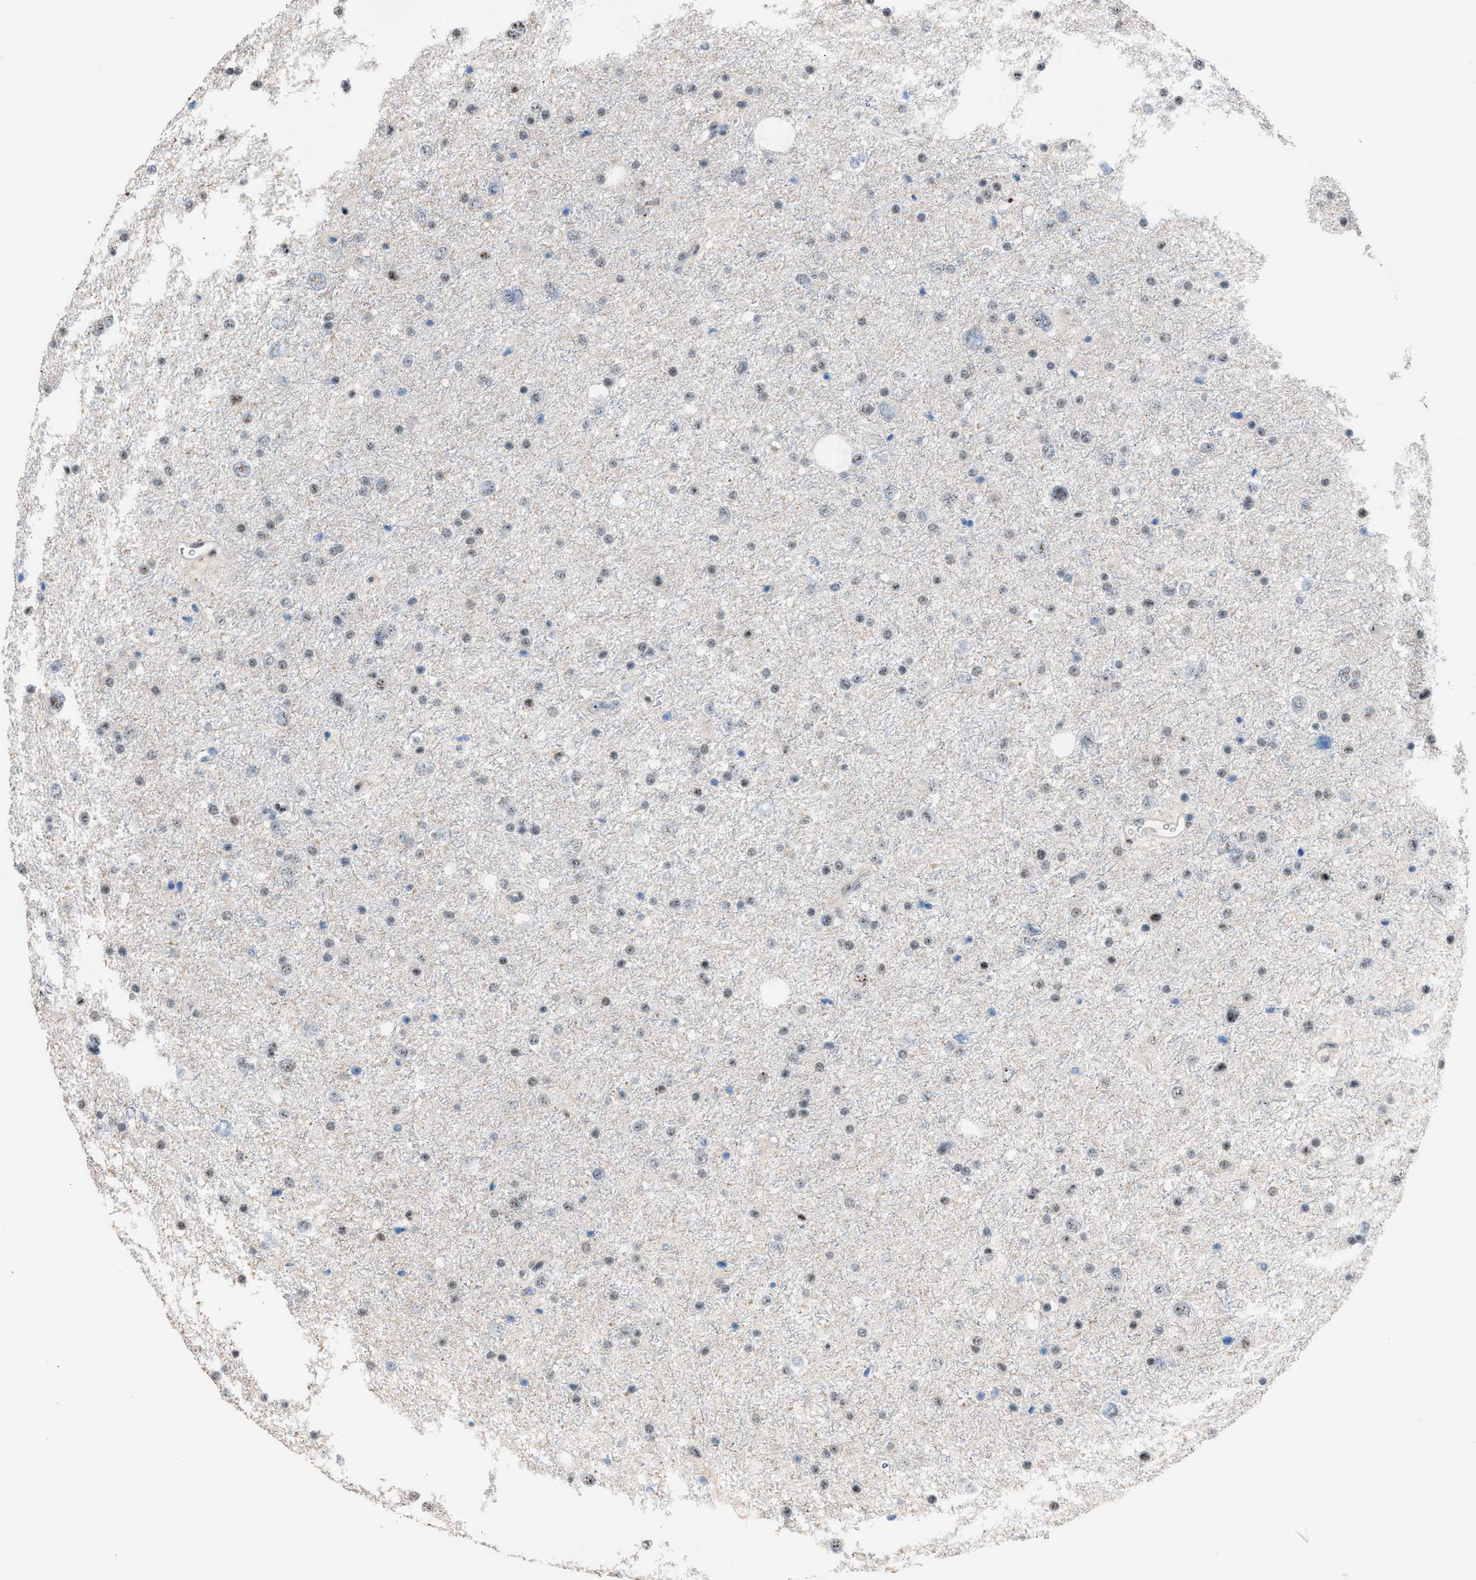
{"staining": {"intensity": "weak", "quantity": "25%-75%", "location": "nuclear"}, "tissue": "glioma", "cell_type": "Tumor cells", "image_type": "cancer", "snomed": [{"axis": "morphology", "description": "Glioma, malignant, Low grade"}, {"axis": "topography", "description": "Brain"}], "caption": "This photomicrograph reveals IHC staining of malignant glioma (low-grade), with low weak nuclear expression in about 25%-75% of tumor cells.", "gene": "CENPP", "patient": {"sex": "female", "age": 37}}